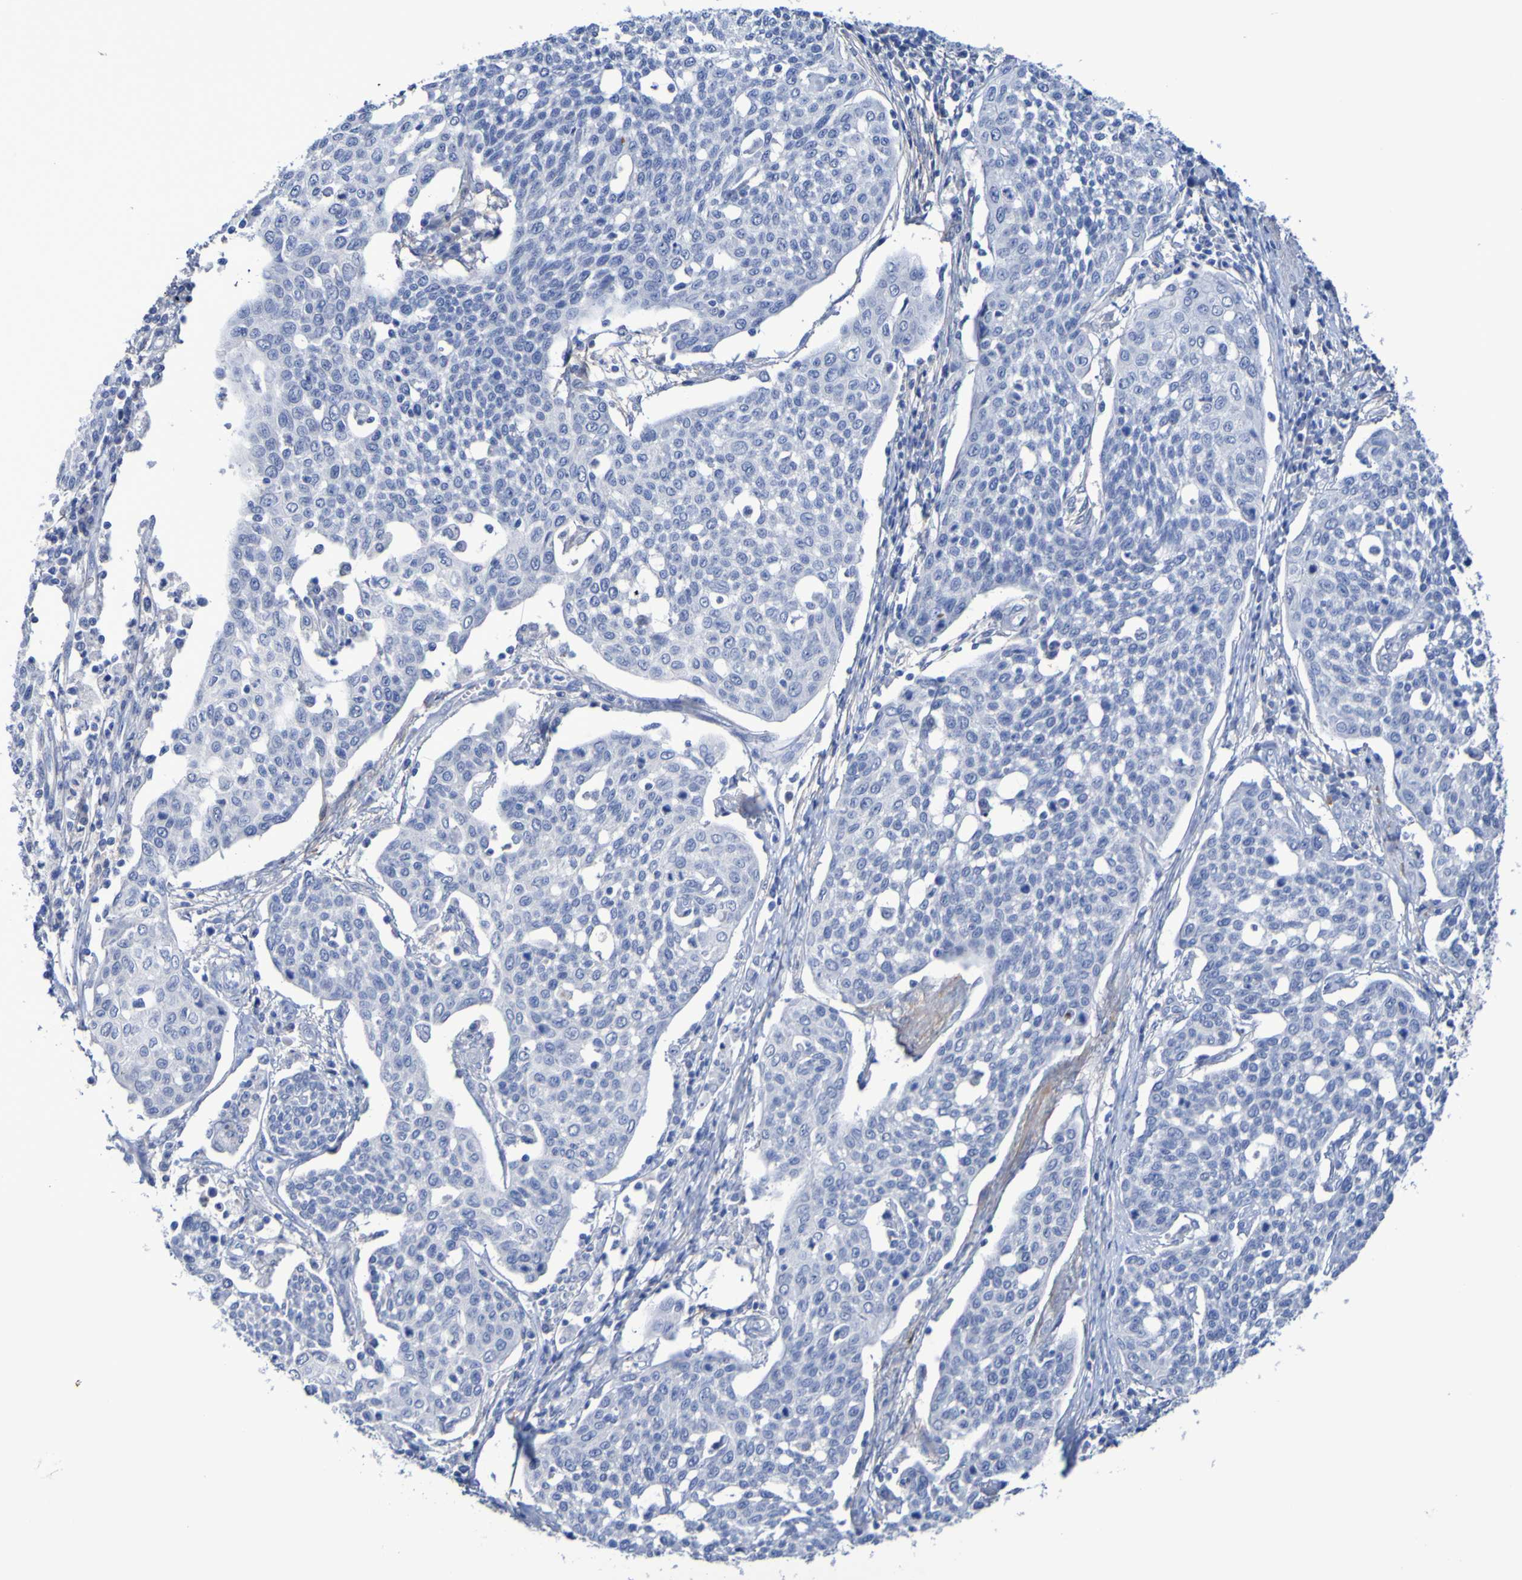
{"staining": {"intensity": "negative", "quantity": "none", "location": "none"}, "tissue": "cervical cancer", "cell_type": "Tumor cells", "image_type": "cancer", "snomed": [{"axis": "morphology", "description": "Squamous cell carcinoma, NOS"}, {"axis": "topography", "description": "Cervix"}], "caption": "This histopathology image is of cervical cancer stained with IHC to label a protein in brown with the nuclei are counter-stained blue. There is no expression in tumor cells.", "gene": "SGCB", "patient": {"sex": "female", "age": 34}}